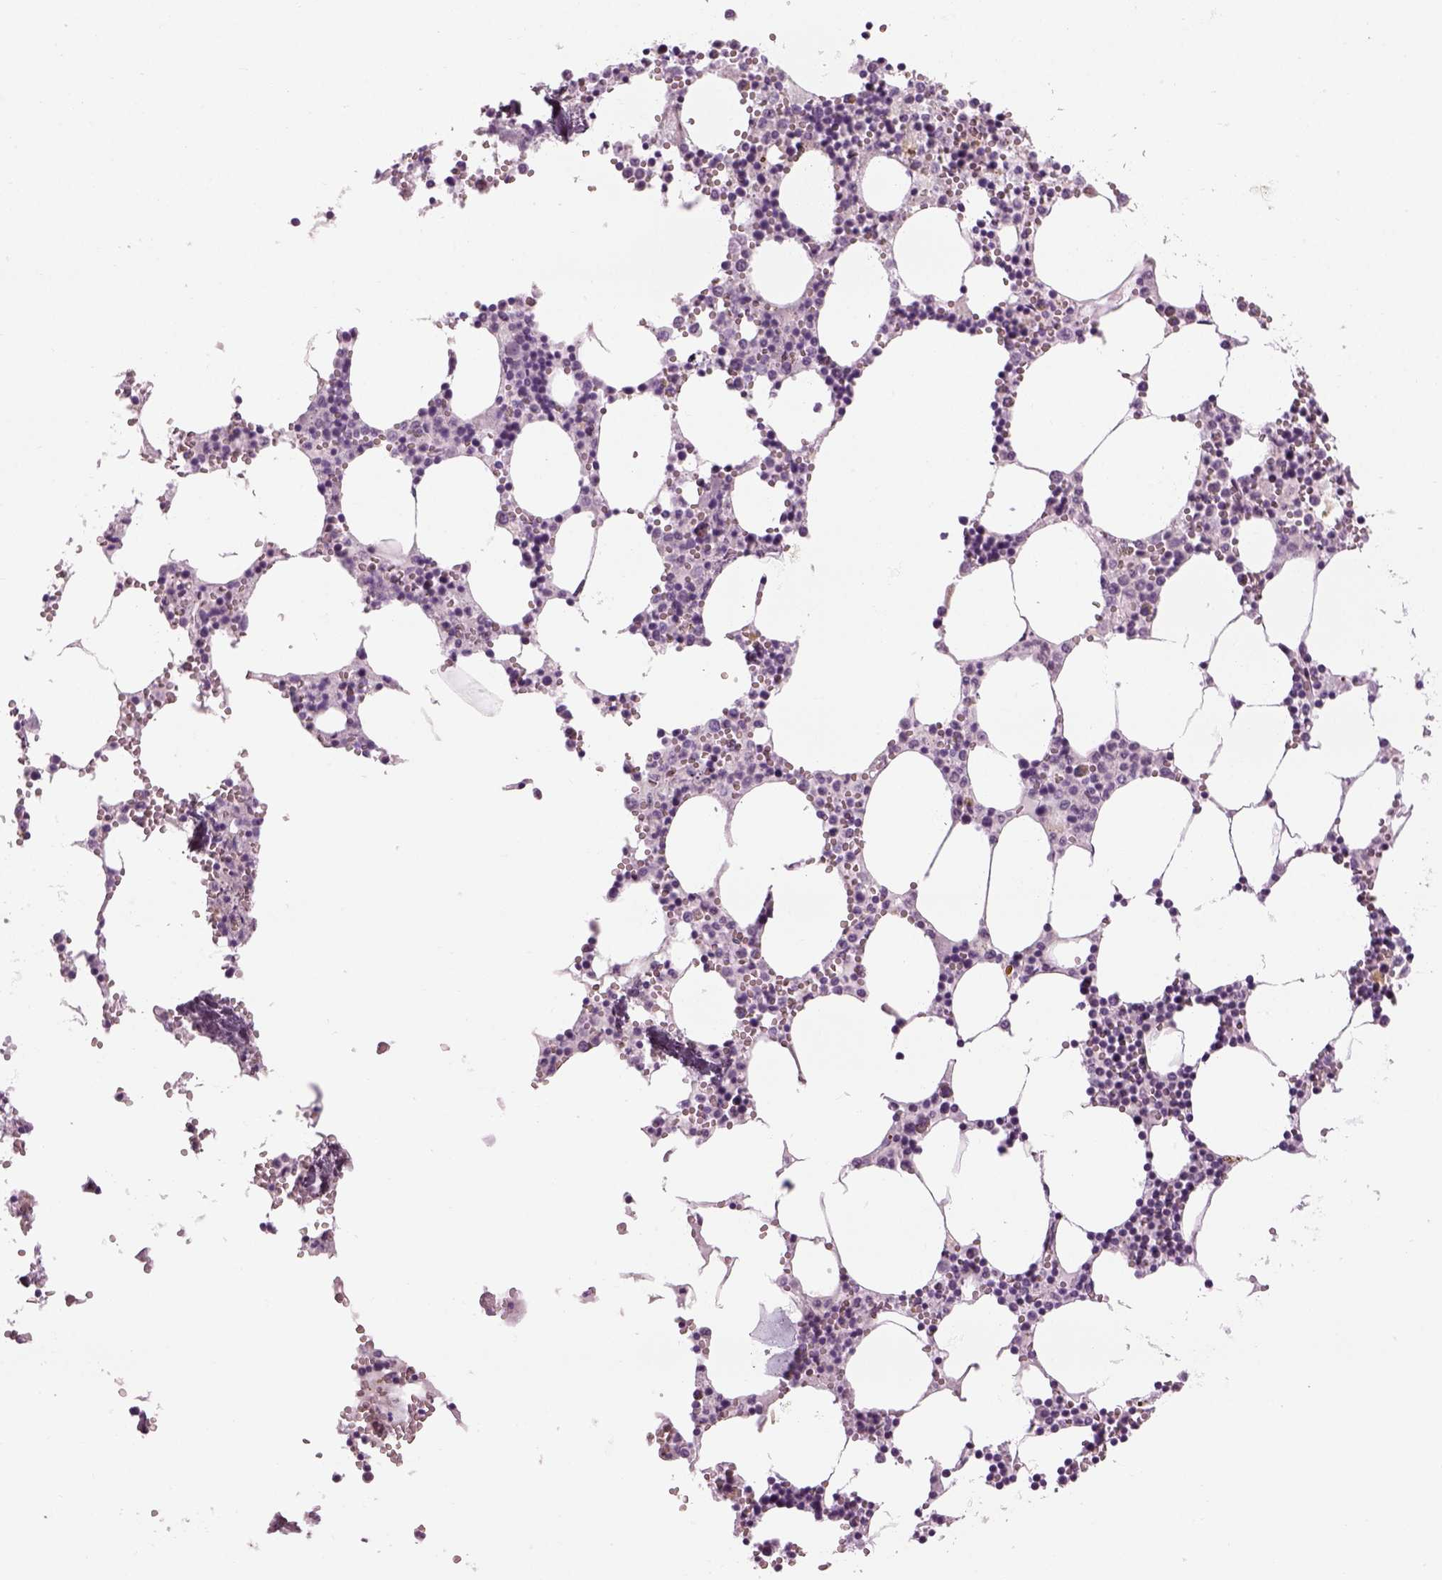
{"staining": {"intensity": "negative", "quantity": "none", "location": "none"}, "tissue": "bone marrow", "cell_type": "Hematopoietic cells", "image_type": "normal", "snomed": [{"axis": "morphology", "description": "Normal tissue, NOS"}, {"axis": "topography", "description": "Bone marrow"}], "caption": "Immunohistochemistry (IHC) of normal human bone marrow reveals no expression in hematopoietic cells.", "gene": "LRRIQ3", "patient": {"sex": "male", "age": 54}}